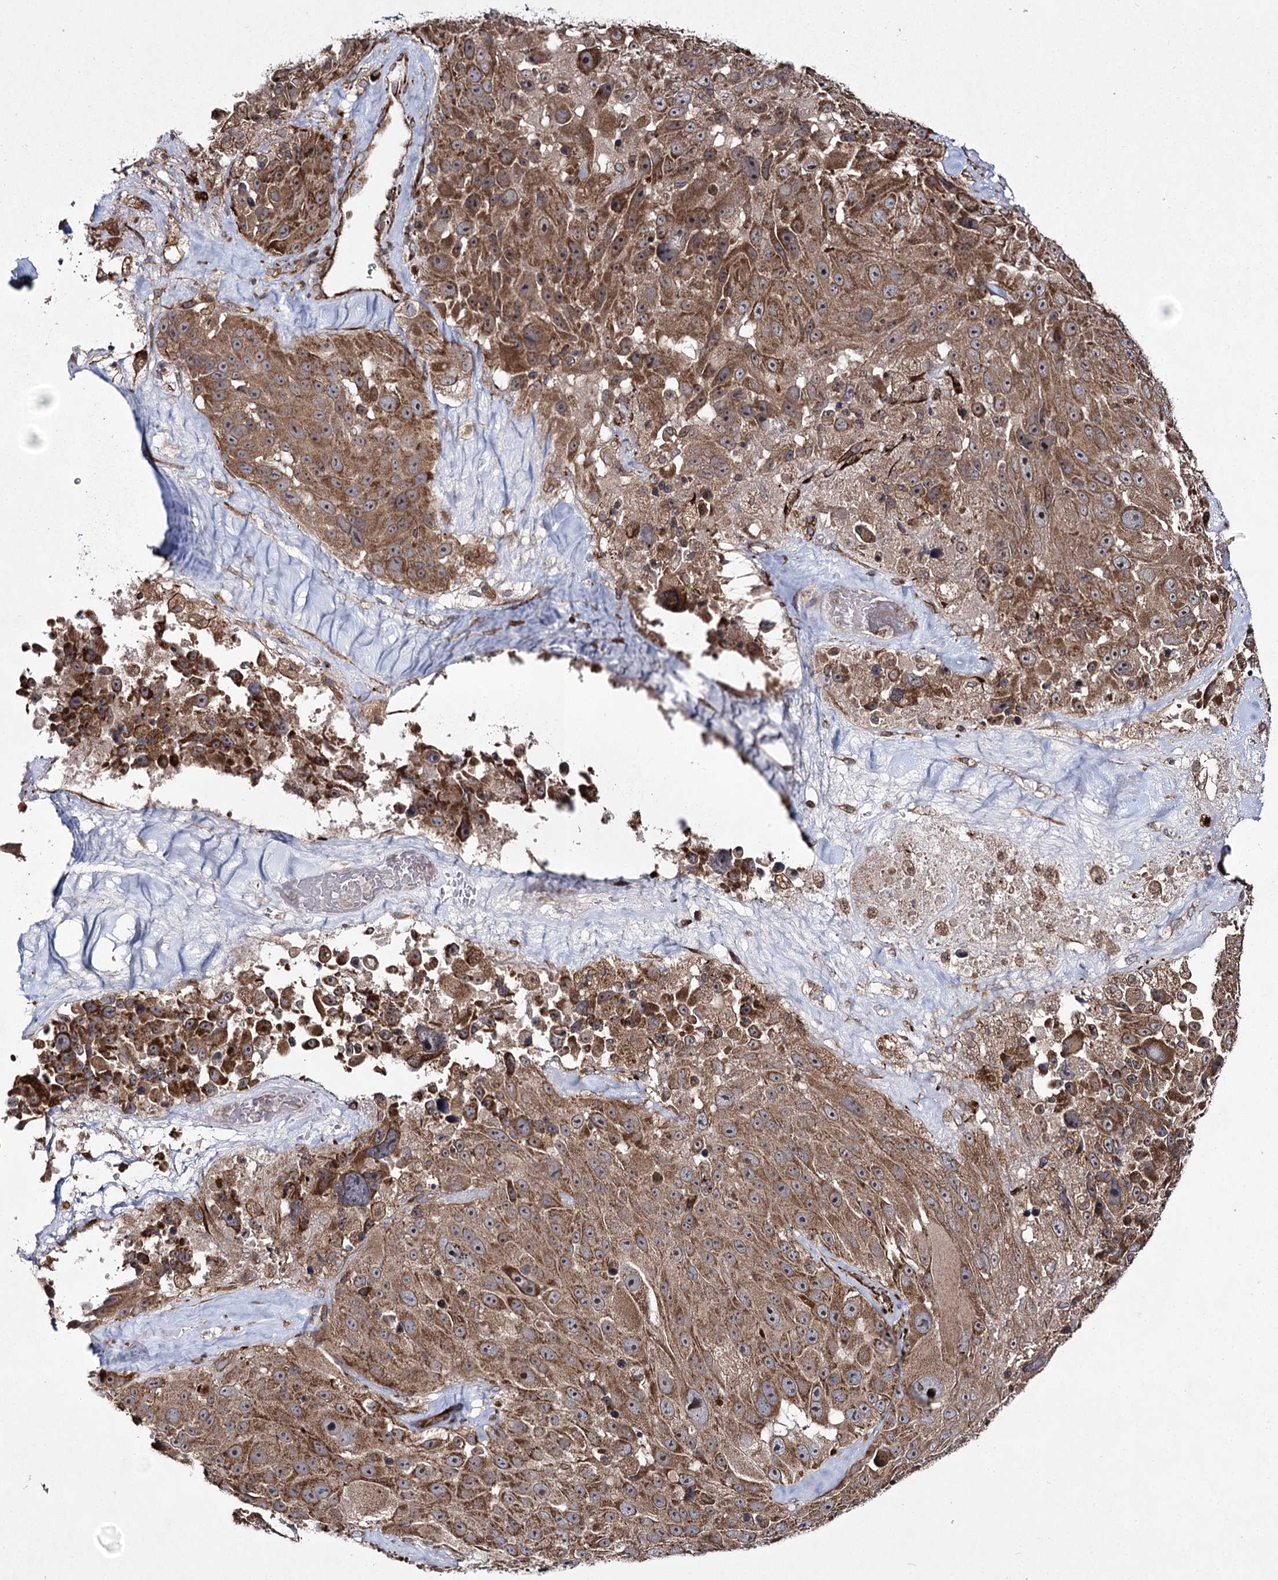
{"staining": {"intensity": "moderate", "quantity": ">75%", "location": "cytoplasmic/membranous"}, "tissue": "melanoma", "cell_type": "Tumor cells", "image_type": "cancer", "snomed": [{"axis": "morphology", "description": "Malignant melanoma, Metastatic site"}, {"axis": "topography", "description": "Lymph node"}], "caption": "A high-resolution photomicrograph shows IHC staining of malignant melanoma (metastatic site), which demonstrates moderate cytoplasmic/membranous expression in approximately >75% of tumor cells.", "gene": "HECTD2", "patient": {"sex": "male", "age": 62}}